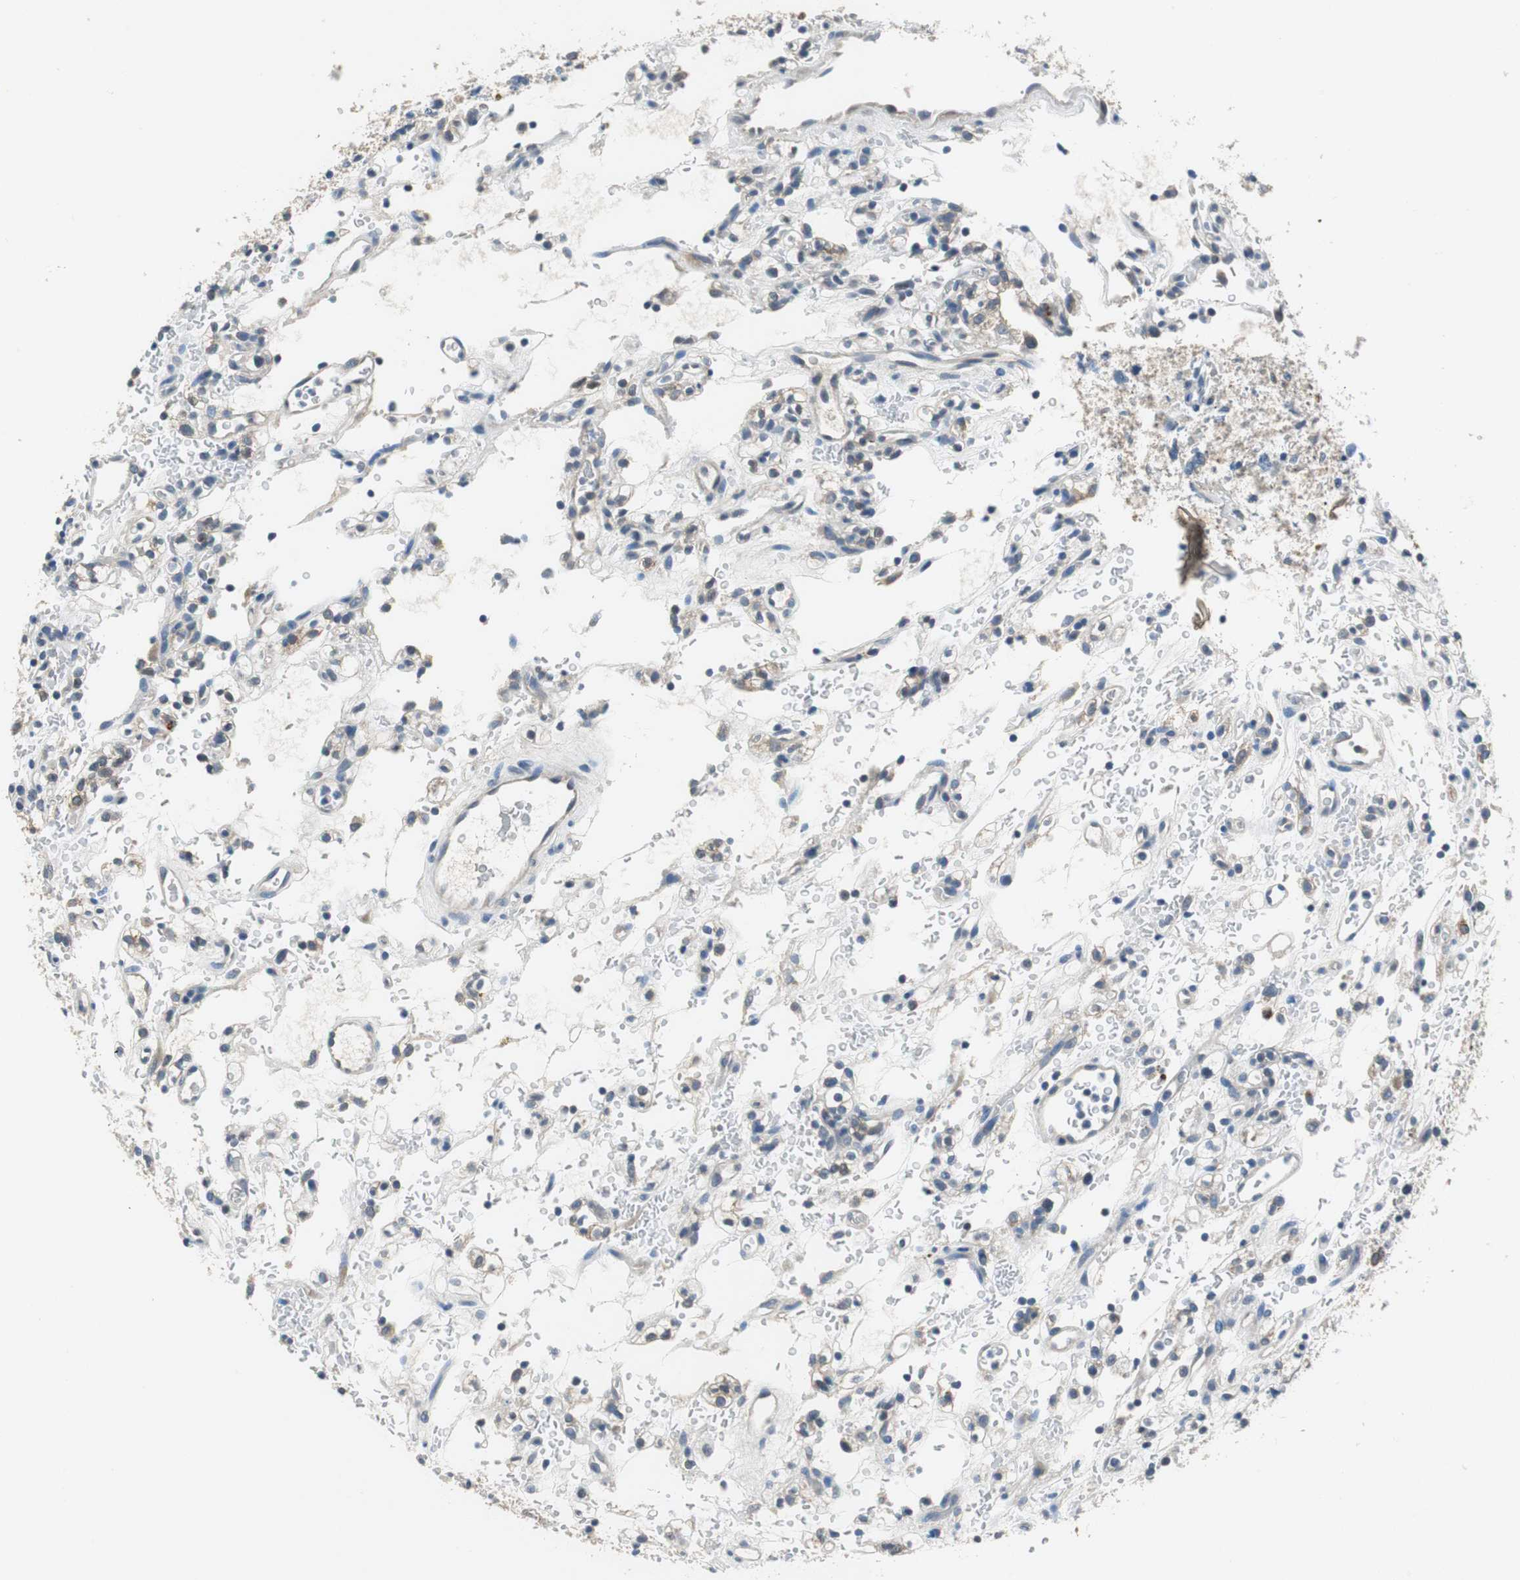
{"staining": {"intensity": "negative", "quantity": "none", "location": "none"}, "tissue": "renal cancer", "cell_type": "Tumor cells", "image_type": "cancer", "snomed": [{"axis": "morphology", "description": "Normal tissue, NOS"}, {"axis": "morphology", "description": "Adenocarcinoma, NOS"}, {"axis": "topography", "description": "Kidney"}], "caption": "IHC of renal adenocarcinoma displays no expression in tumor cells. (DAB (3,3'-diaminobenzidine) immunohistochemistry visualized using brightfield microscopy, high magnification).", "gene": "FADS2", "patient": {"sex": "female", "age": 72}}